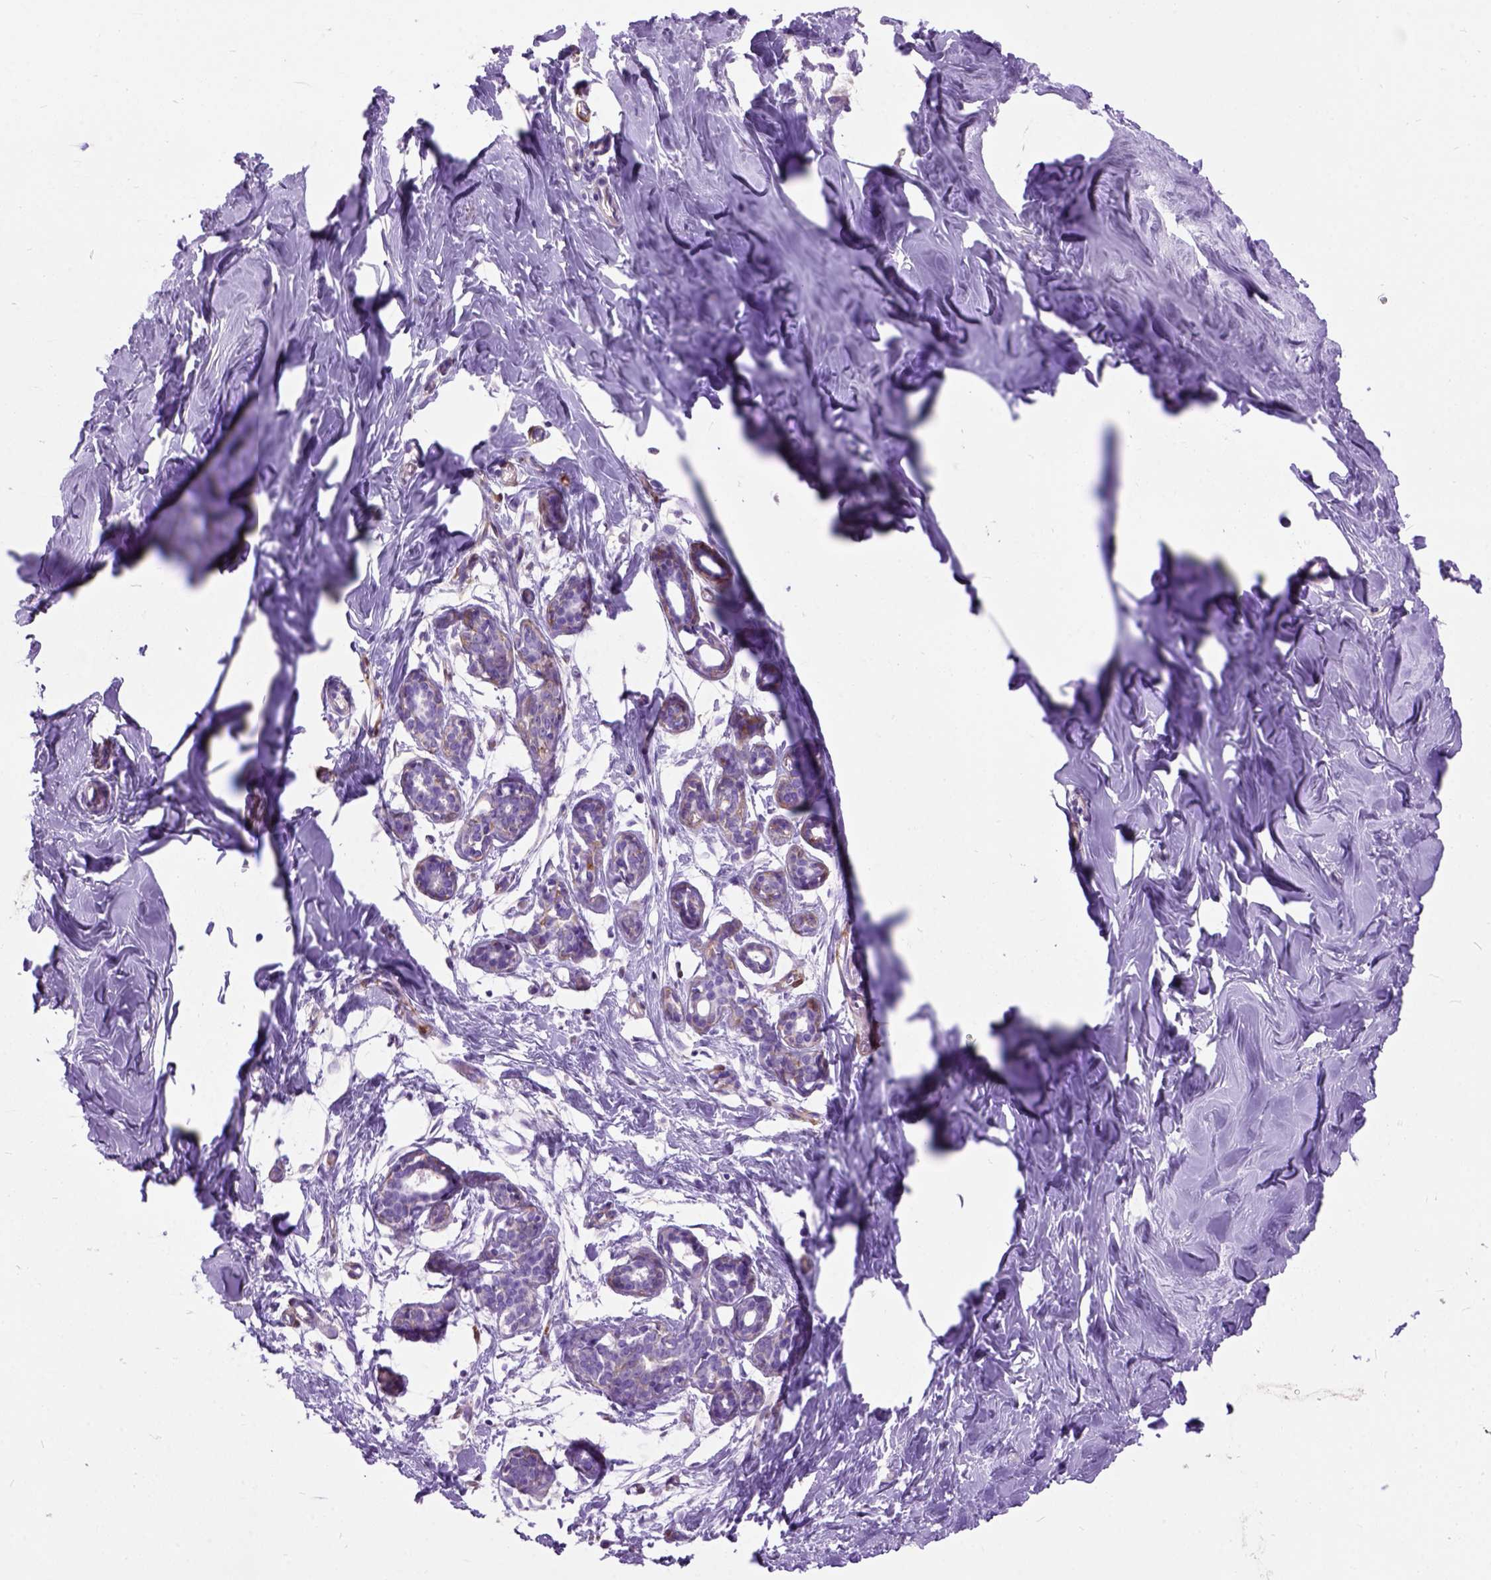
{"staining": {"intensity": "negative", "quantity": "none", "location": "none"}, "tissue": "breast", "cell_type": "Adipocytes", "image_type": "normal", "snomed": [{"axis": "morphology", "description": "Normal tissue, NOS"}, {"axis": "topography", "description": "Breast"}], "caption": "DAB immunohistochemical staining of unremarkable human breast exhibits no significant expression in adipocytes.", "gene": "MAPT", "patient": {"sex": "female", "age": 27}}